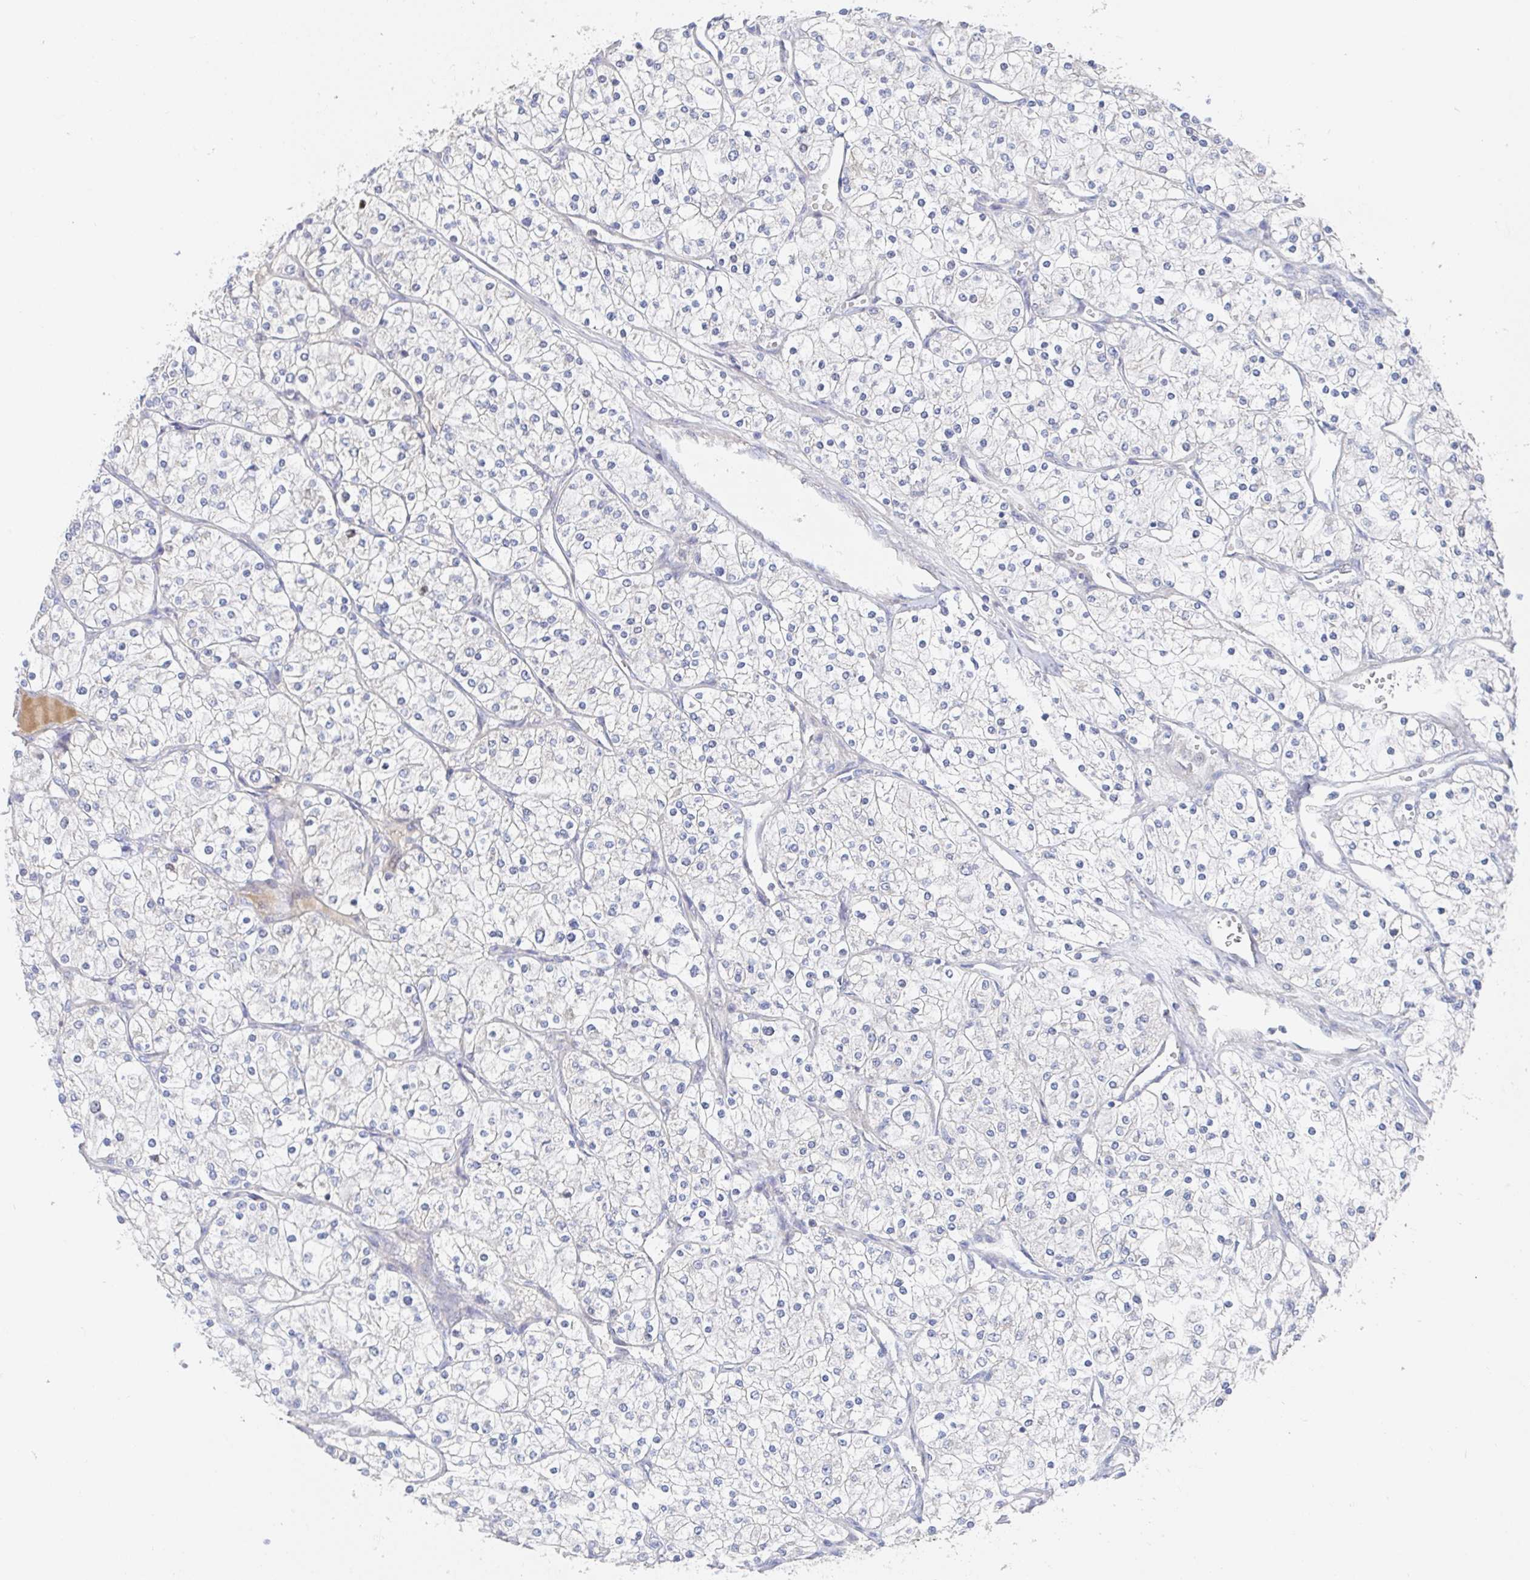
{"staining": {"intensity": "negative", "quantity": "none", "location": "none"}, "tissue": "renal cancer", "cell_type": "Tumor cells", "image_type": "cancer", "snomed": [{"axis": "morphology", "description": "Adenocarcinoma, NOS"}, {"axis": "topography", "description": "Kidney"}], "caption": "There is no significant positivity in tumor cells of adenocarcinoma (renal).", "gene": "ZNF430", "patient": {"sex": "male", "age": 80}}